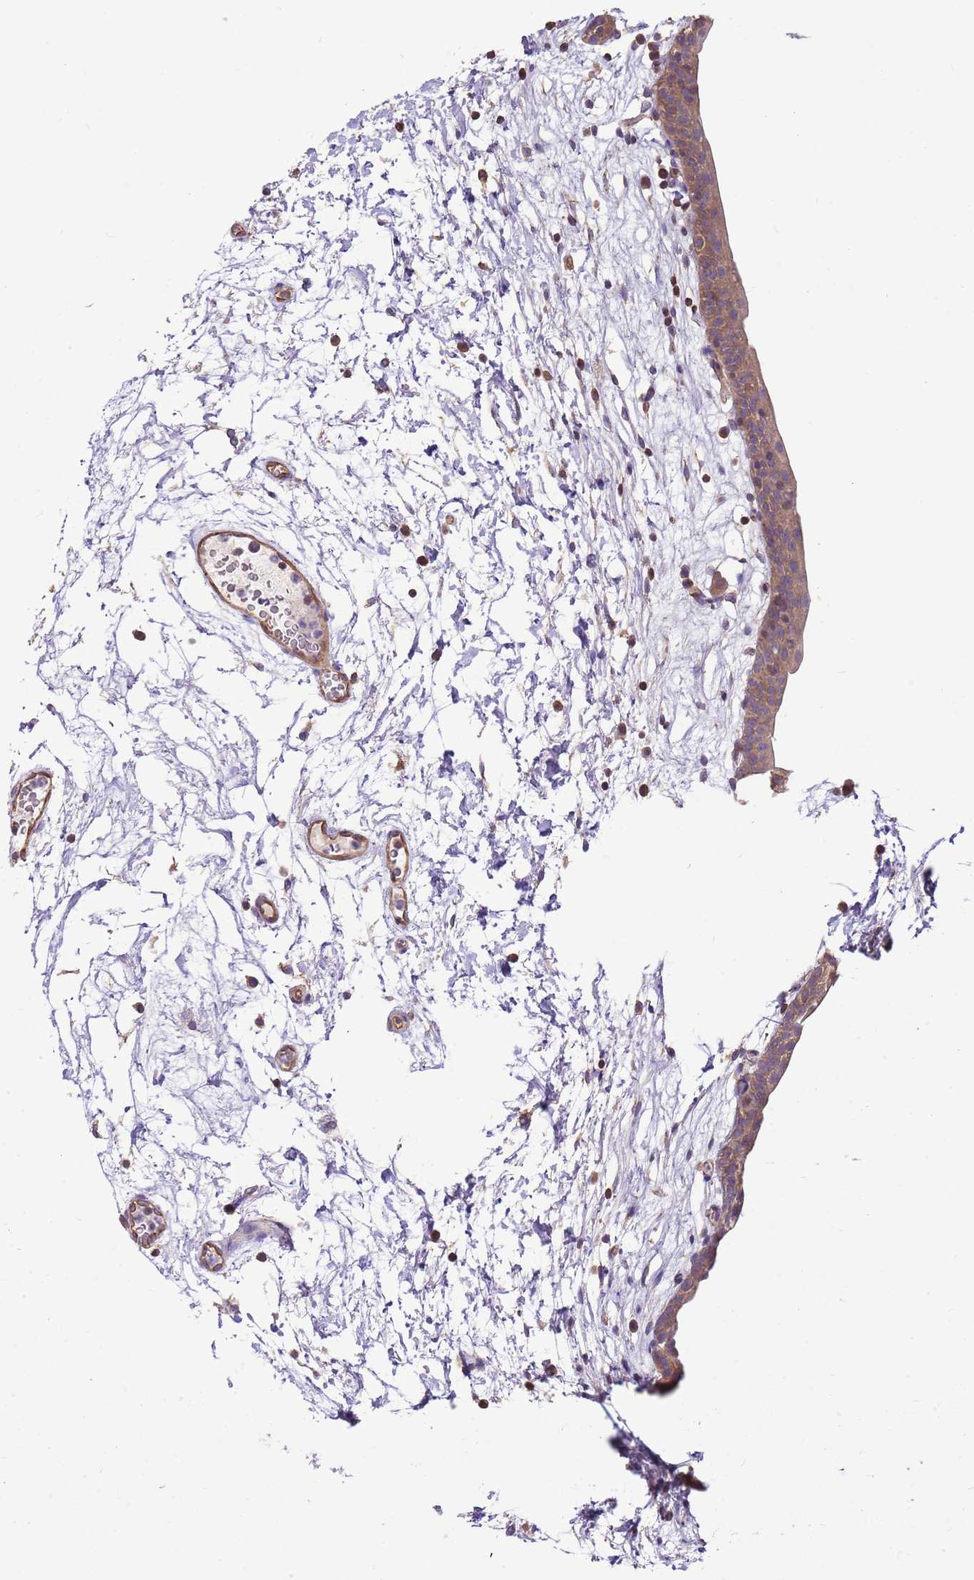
{"staining": {"intensity": "moderate", "quantity": ">75%", "location": "cytoplasmic/membranous"}, "tissue": "urinary bladder", "cell_type": "Urothelial cells", "image_type": "normal", "snomed": [{"axis": "morphology", "description": "Normal tissue, NOS"}, {"axis": "topography", "description": "Urinary bladder"}], "caption": "Normal urinary bladder demonstrates moderate cytoplasmic/membranous staining in about >75% of urothelial cells (Brightfield microscopy of DAB IHC at high magnification)..", "gene": "DOCK9", "patient": {"sex": "male", "age": 83}}